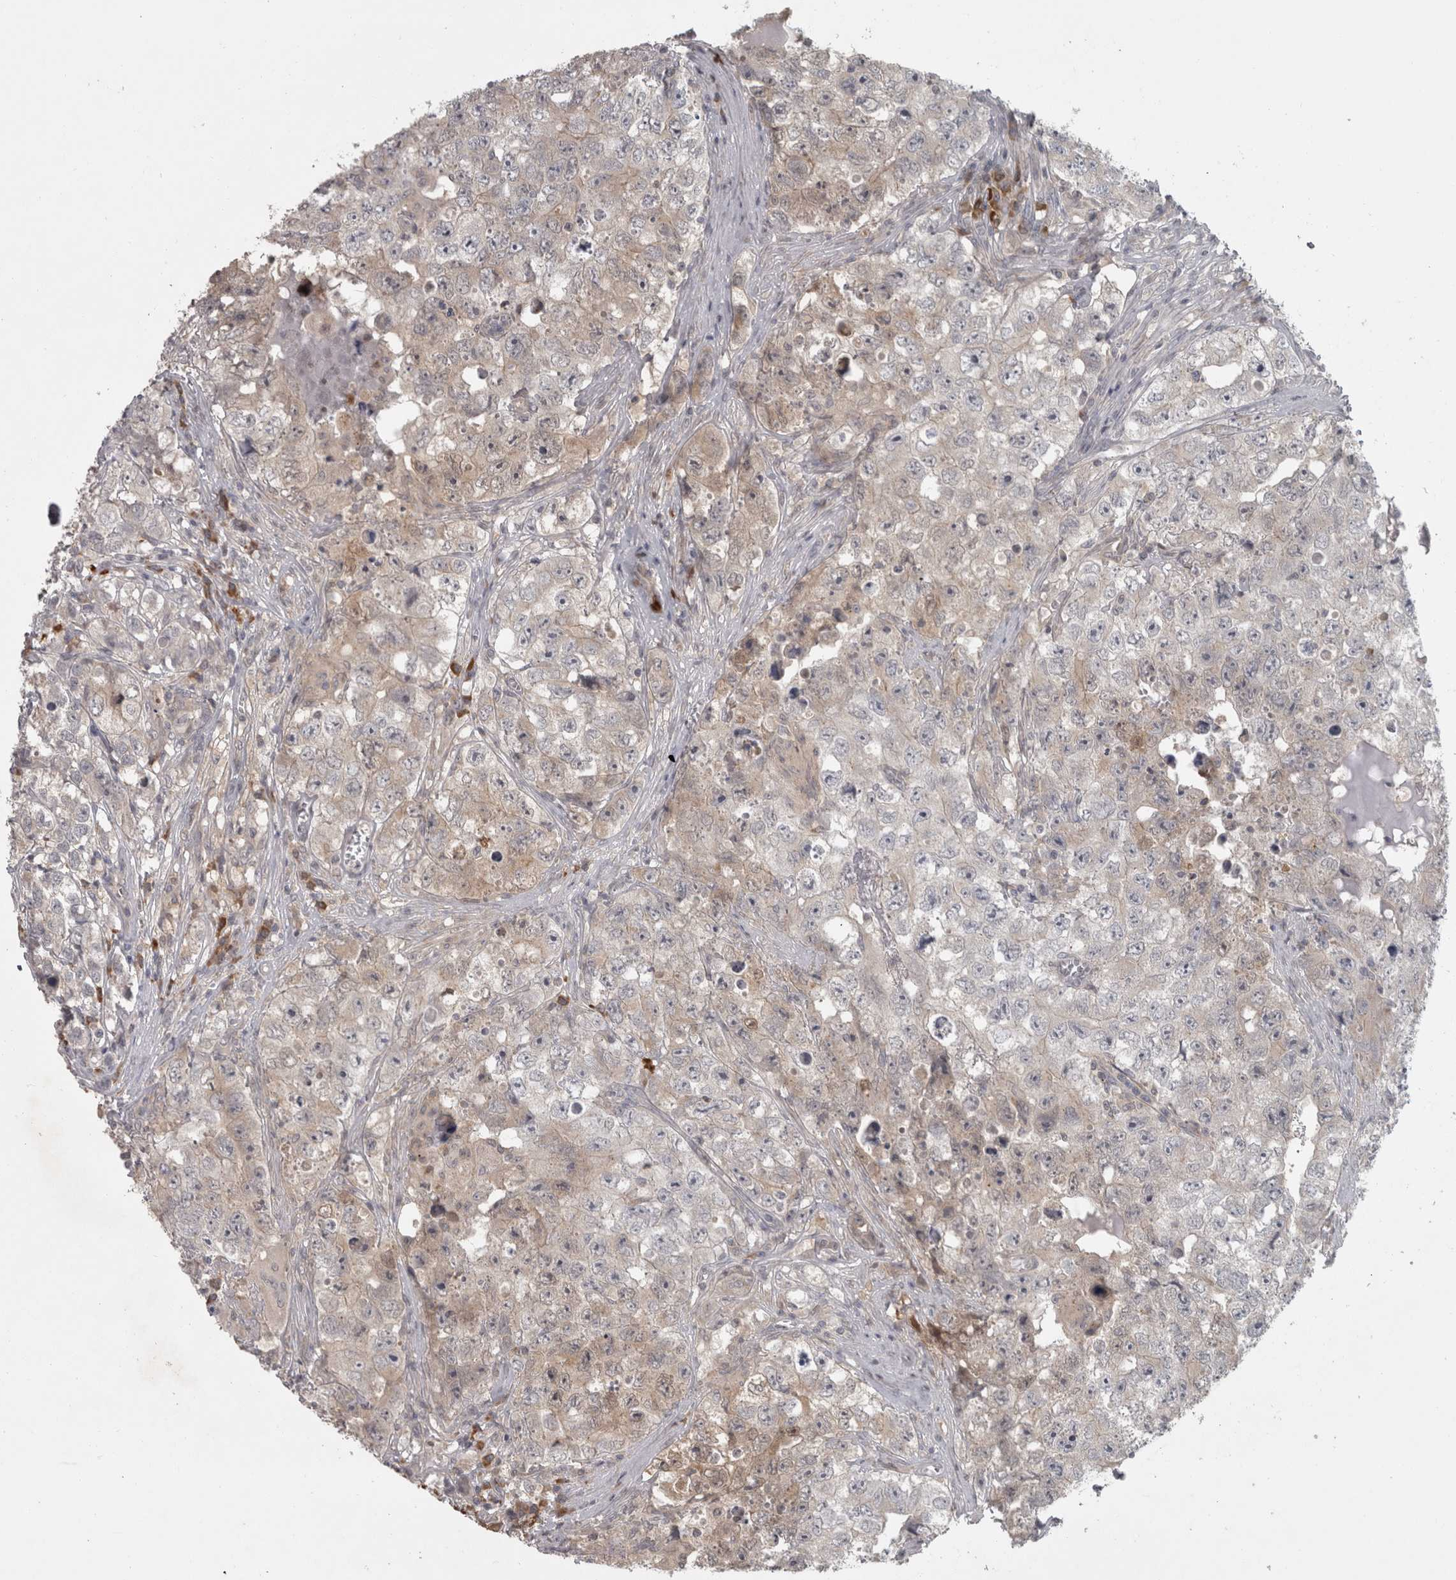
{"staining": {"intensity": "weak", "quantity": "25%-75%", "location": "cytoplasmic/membranous"}, "tissue": "testis cancer", "cell_type": "Tumor cells", "image_type": "cancer", "snomed": [{"axis": "morphology", "description": "Seminoma, NOS"}, {"axis": "morphology", "description": "Carcinoma, Embryonal, NOS"}, {"axis": "topography", "description": "Testis"}], "caption": "A micrograph of embryonal carcinoma (testis) stained for a protein shows weak cytoplasmic/membranous brown staining in tumor cells.", "gene": "SLCO5A1", "patient": {"sex": "male", "age": 43}}